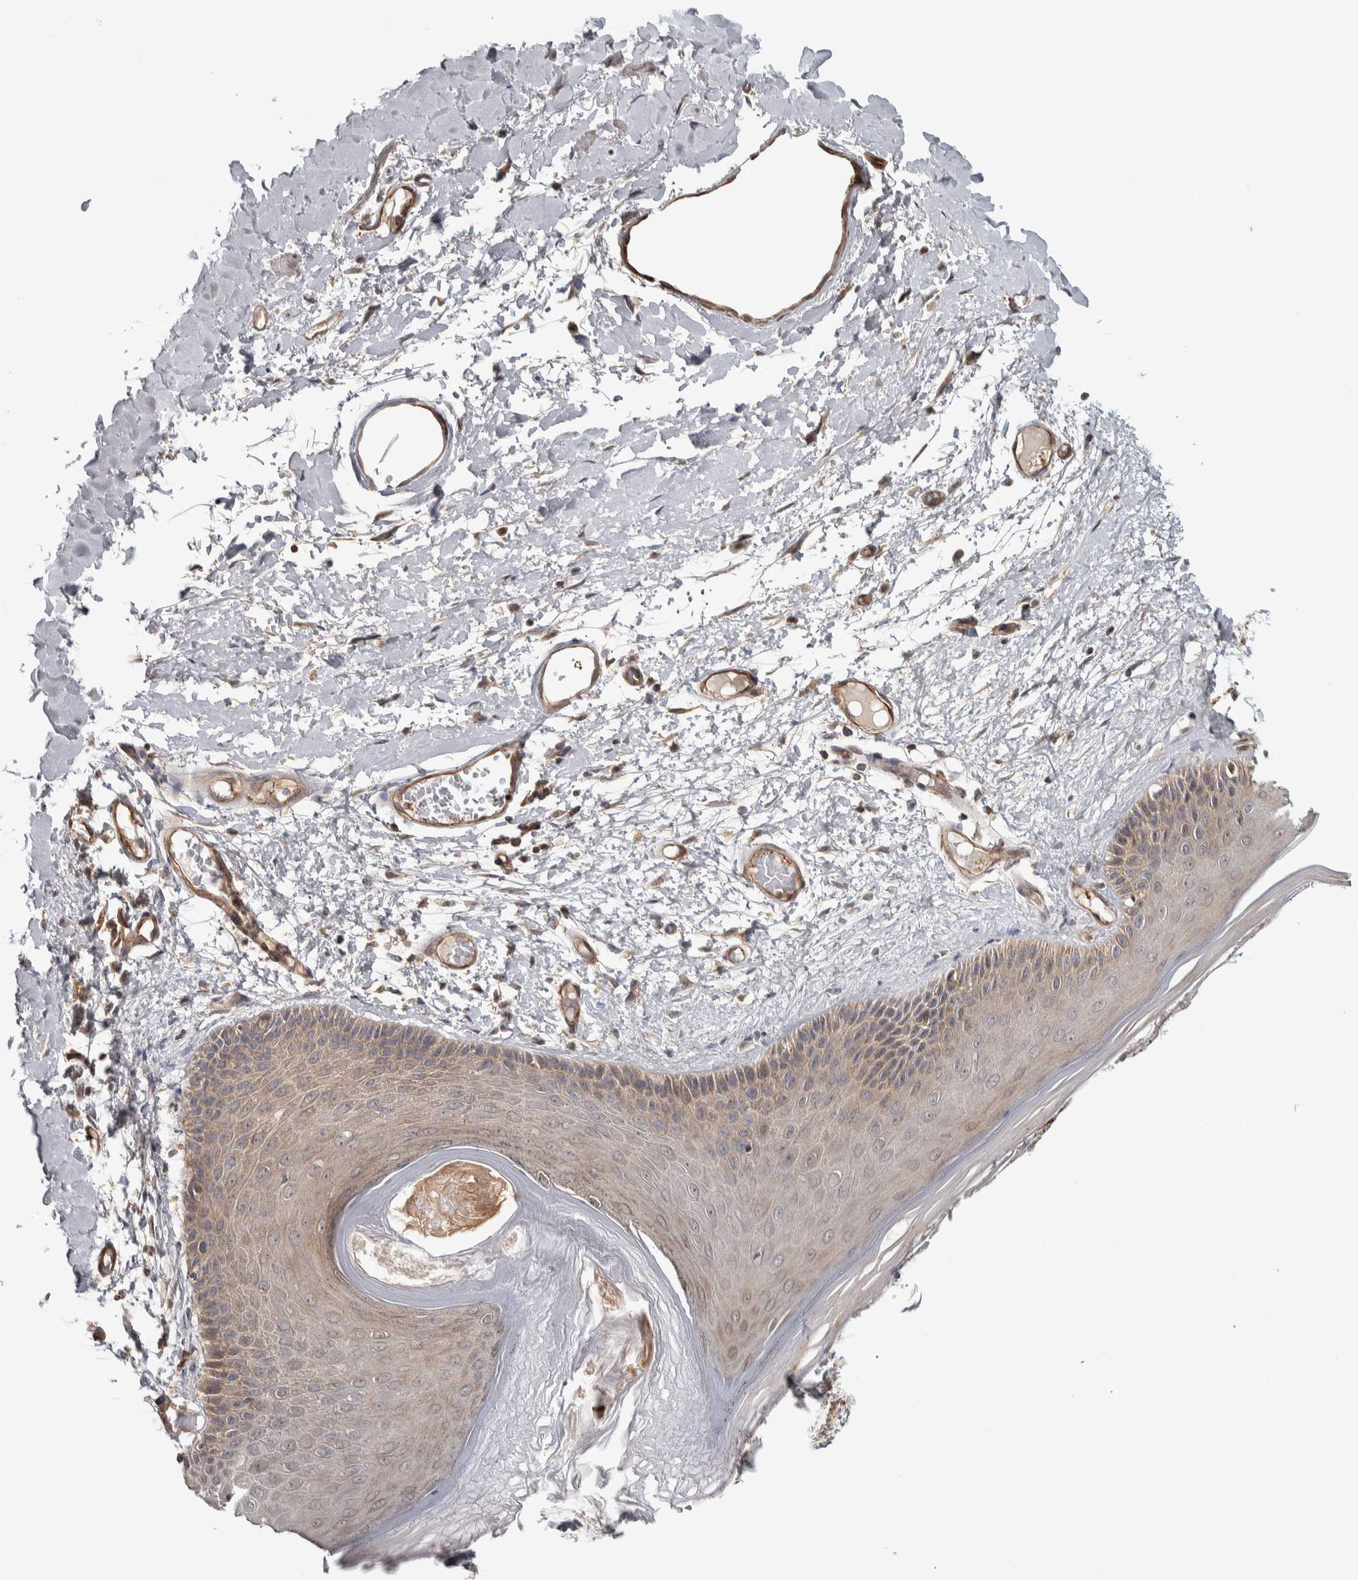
{"staining": {"intensity": "moderate", "quantity": "25%-75%", "location": "cytoplasmic/membranous"}, "tissue": "skin", "cell_type": "Epidermal cells", "image_type": "normal", "snomed": [{"axis": "morphology", "description": "Normal tissue, NOS"}, {"axis": "topography", "description": "Vulva"}], "caption": "Skin stained with IHC reveals moderate cytoplasmic/membranous staining in approximately 25%-75% of epidermal cells. Using DAB (brown) and hematoxylin (blue) stains, captured at high magnification using brightfield microscopy.", "gene": "CHMP4C", "patient": {"sex": "female", "age": 73}}